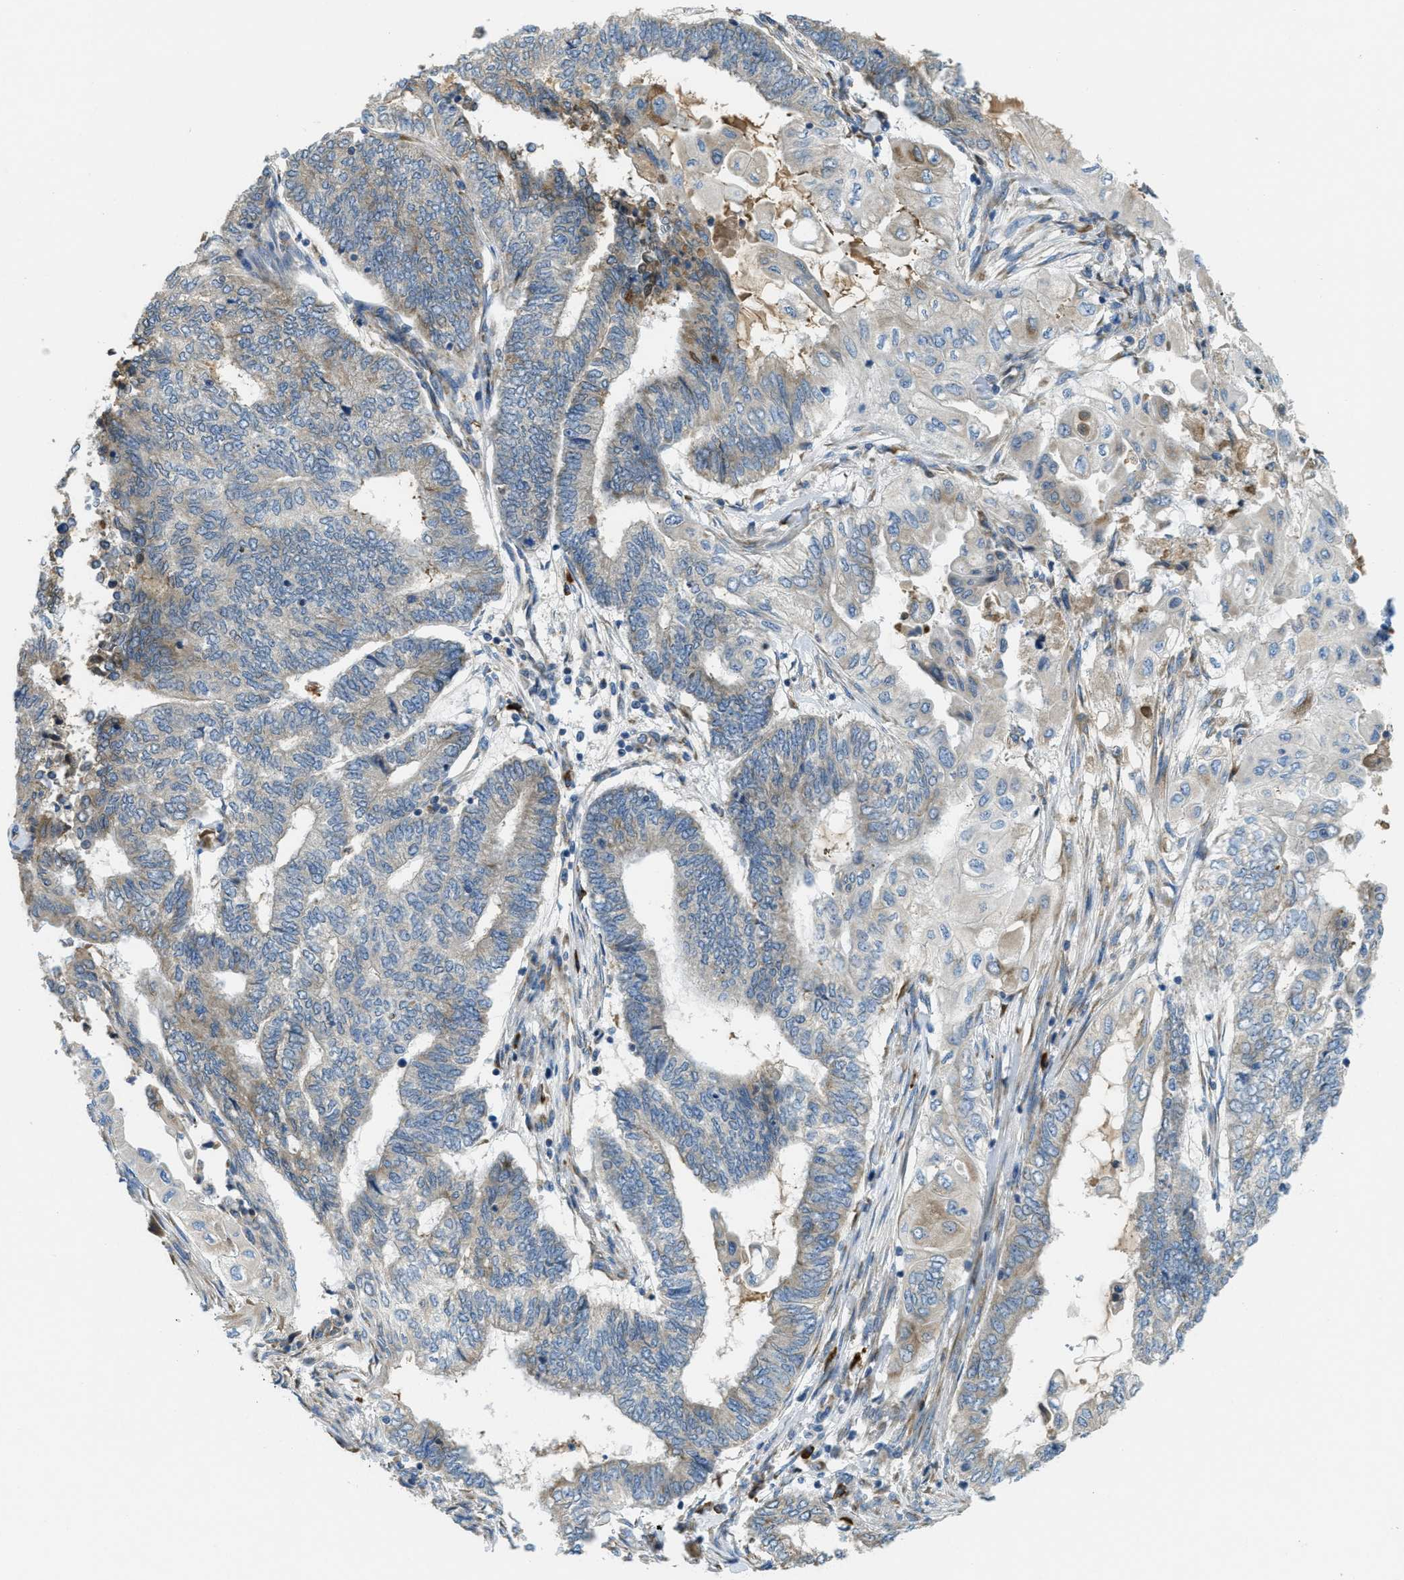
{"staining": {"intensity": "weak", "quantity": "<25%", "location": "cytoplasmic/membranous"}, "tissue": "endometrial cancer", "cell_type": "Tumor cells", "image_type": "cancer", "snomed": [{"axis": "morphology", "description": "Adenocarcinoma, NOS"}, {"axis": "topography", "description": "Uterus"}, {"axis": "topography", "description": "Endometrium"}], "caption": "Immunohistochemical staining of endometrial cancer (adenocarcinoma) reveals no significant expression in tumor cells. (DAB (3,3'-diaminobenzidine) immunohistochemistry (IHC) visualized using brightfield microscopy, high magnification).", "gene": "SSR1", "patient": {"sex": "female", "age": 70}}